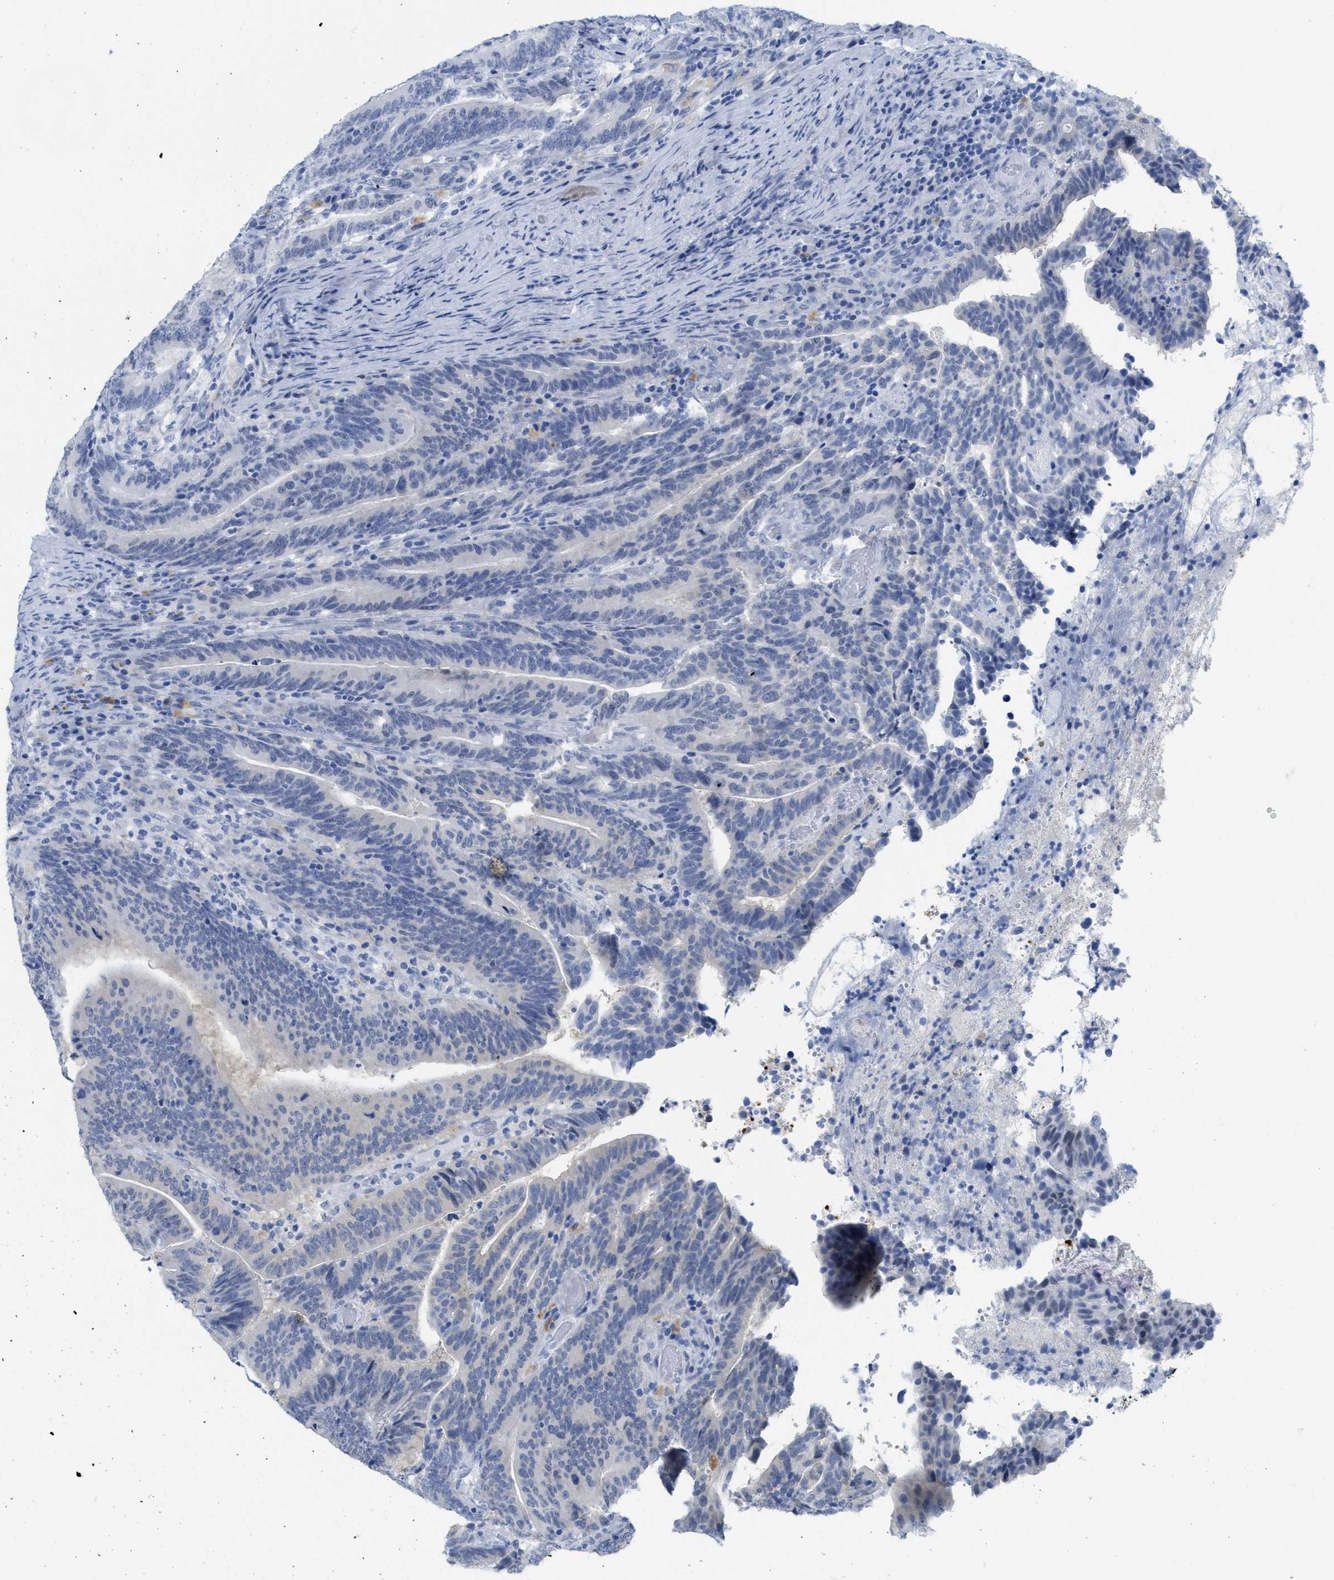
{"staining": {"intensity": "negative", "quantity": "none", "location": "none"}, "tissue": "colorectal cancer", "cell_type": "Tumor cells", "image_type": "cancer", "snomed": [{"axis": "morphology", "description": "Adenocarcinoma, NOS"}, {"axis": "topography", "description": "Colon"}], "caption": "This is an immunohistochemistry photomicrograph of human colorectal adenocarcinoma. There is no positivity in tumor cells.", "gene": "WDR4", "patient": {"sex": "female", "age": 66}}